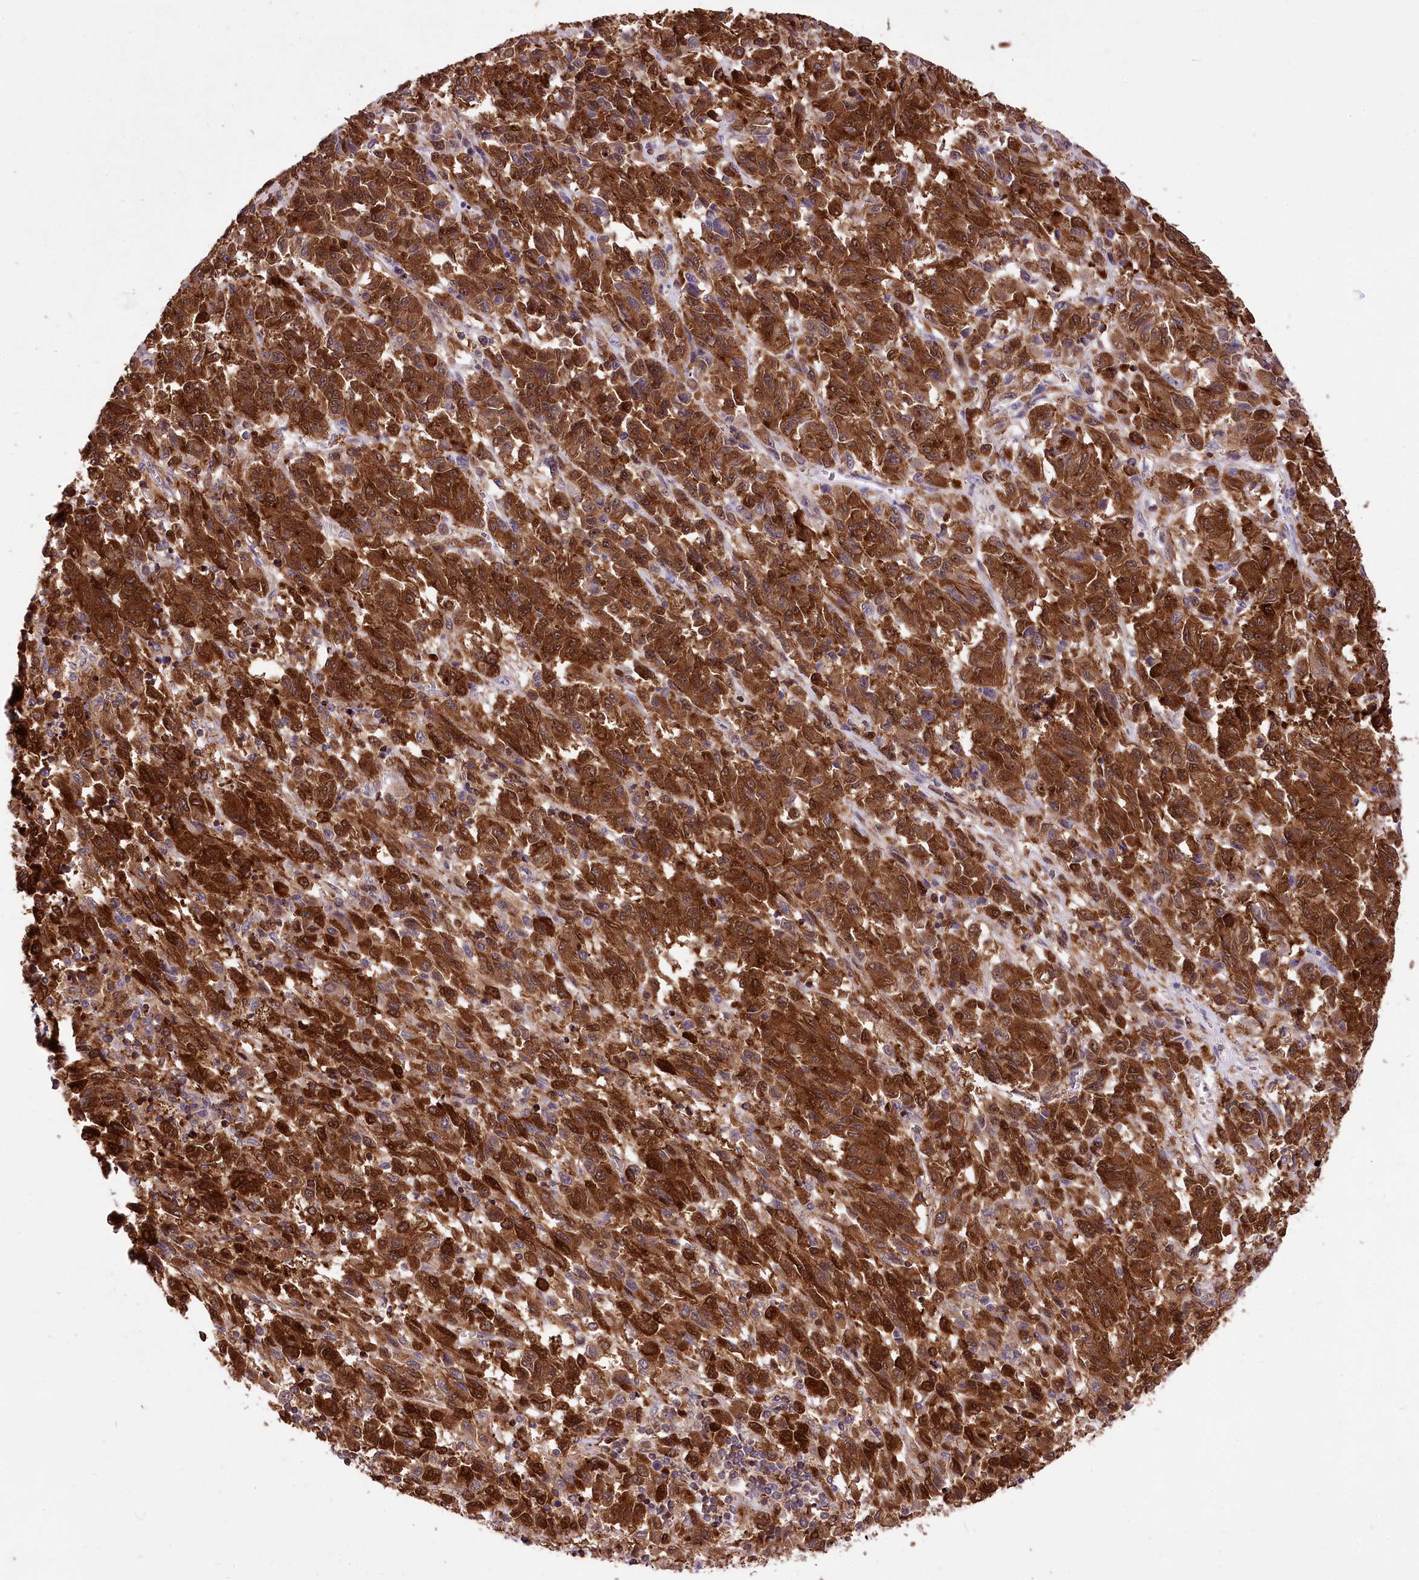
{"staining": {"intensity": "strong", "quantity": ">75%", "location": "cytoplasmic/membranous,nuclear"}, "tissue": "melanoma", "cell_type": "Tumor cells", "image_type": "cancer", "snomed": [{"axis": "morphology", "description": "Malignant melanoma, Metastatic site"}, {"axis": "topography", "description": "Lung"}], "caption": "IHC (DAB) staining of human malignant melanoma (metastatic site) demonstrates strong cytoplasmic/membranous and nuclear protein expression in about >75% of tumor cells.", "gene": "SERGEF", "patient": {"sex": "male", "age": 64}}